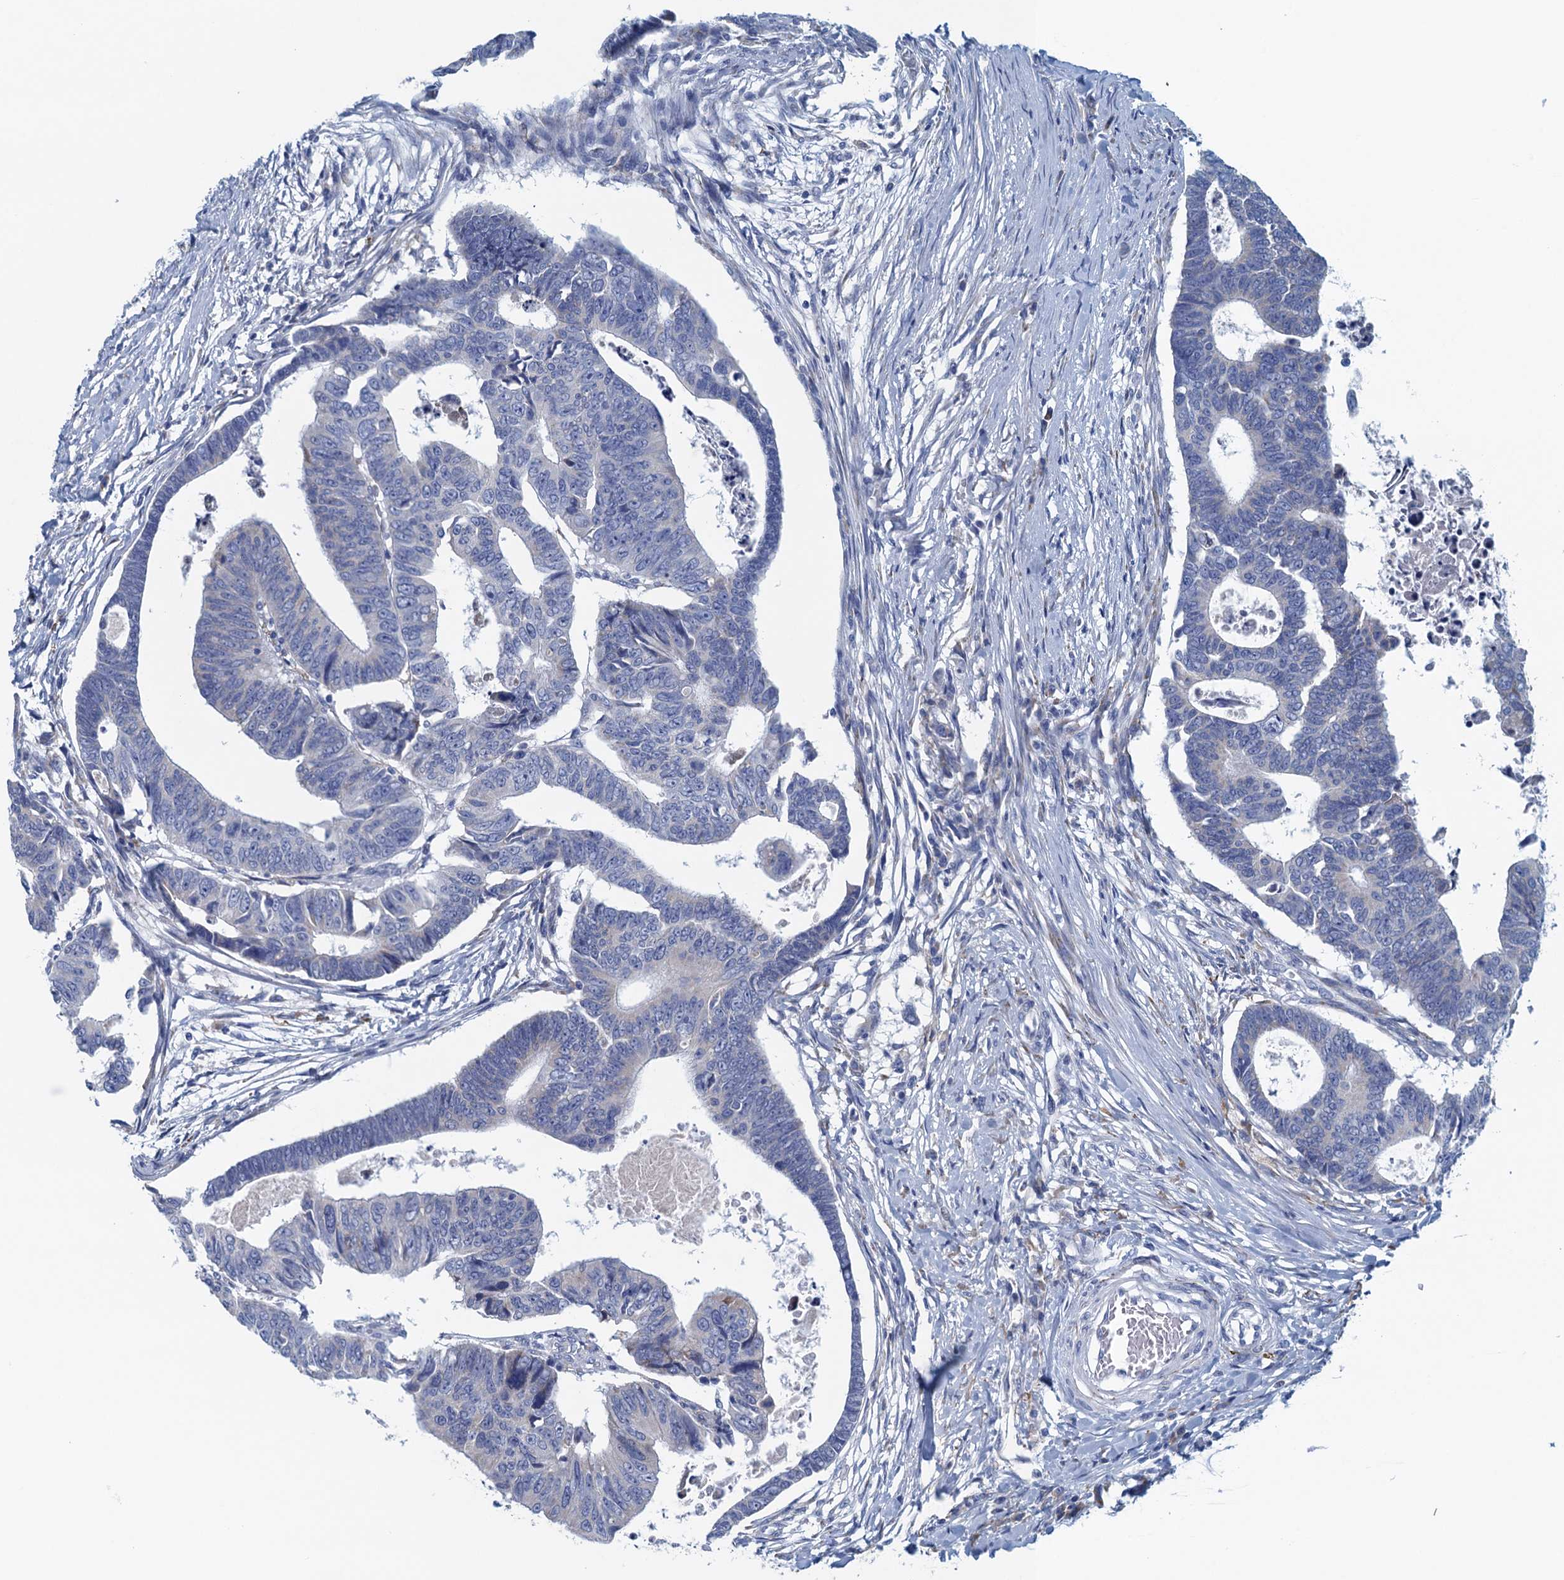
{"staining": {"intensity": "negative", "quantity": "none", "location": "none"}, "tissue": "colorectal cancer", "cell_type": "Tumor cells", "image_type": "cancer", "snomed": [{"axis": "morphology", "description": "Adenocarcinoma, NOS"}, {"axis": "topography", "description": "Rectum"}], "caption": "IHC photomicrograph of colorectal adenocarcinoma stained for a protein (brown), which shows no positivity in tumor cells.", "gene": "C10orf88", "patient": {"sex": "female", "age": 65}}